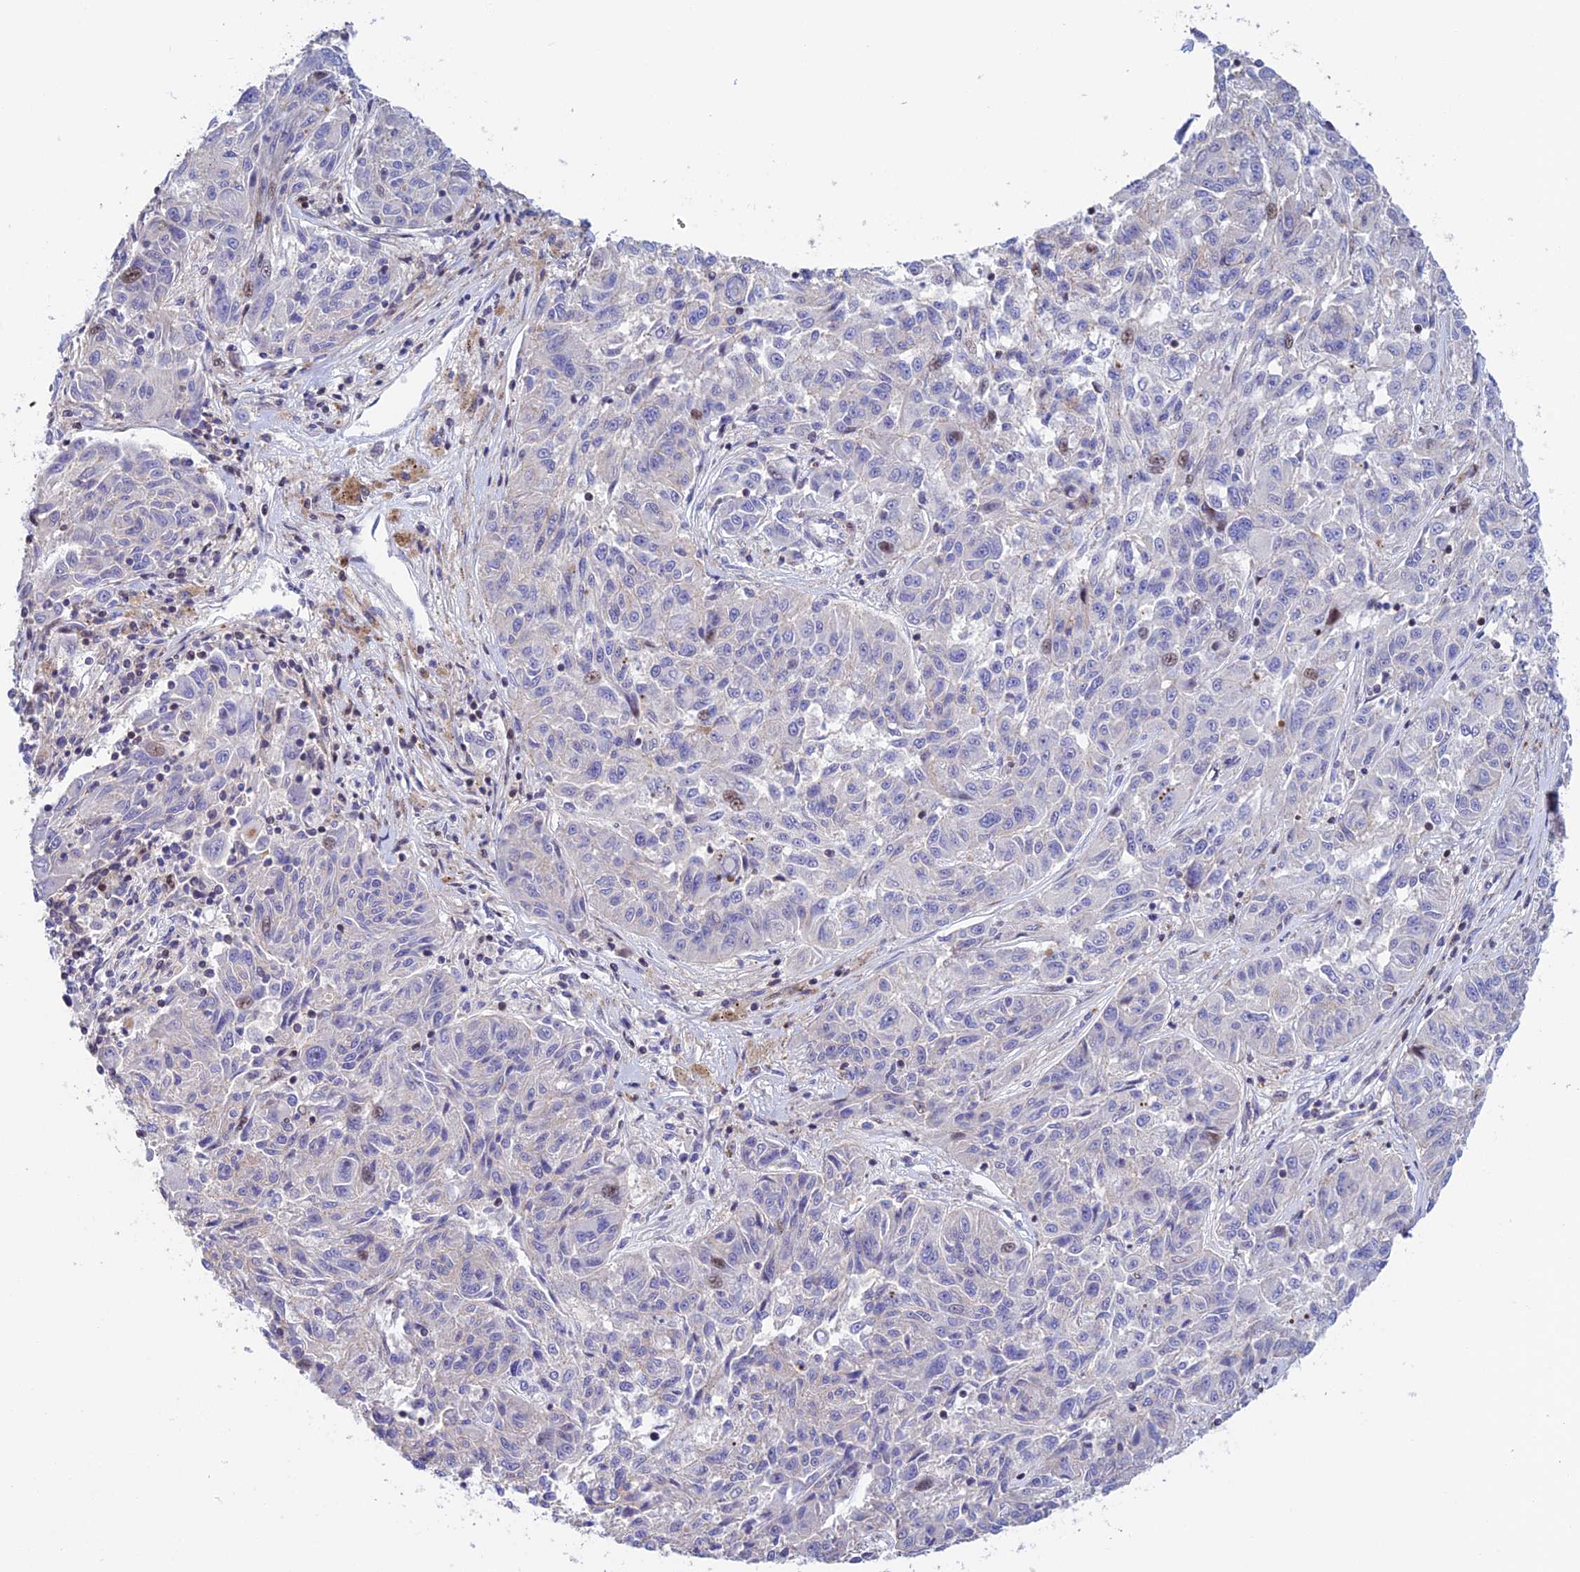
{"staining": {"intensity": "negative", "quantity": "none", "location": "none"}, "tissue": "melanoma", "cell_type": "Tumor cells", "image_type": "cancer", "snomed": [{"axis": "morphology", "description": "Malignant melanoma, NOS"}, {"axis": "topography", "description": "Skin"}], "caption": "The histopathology image reveals no significant expression in tumor cells of malignant melanoma. Nuclei are stained in blue.", "gene": "PRIM1", "patient": {"sex": "male", "age": 53}}